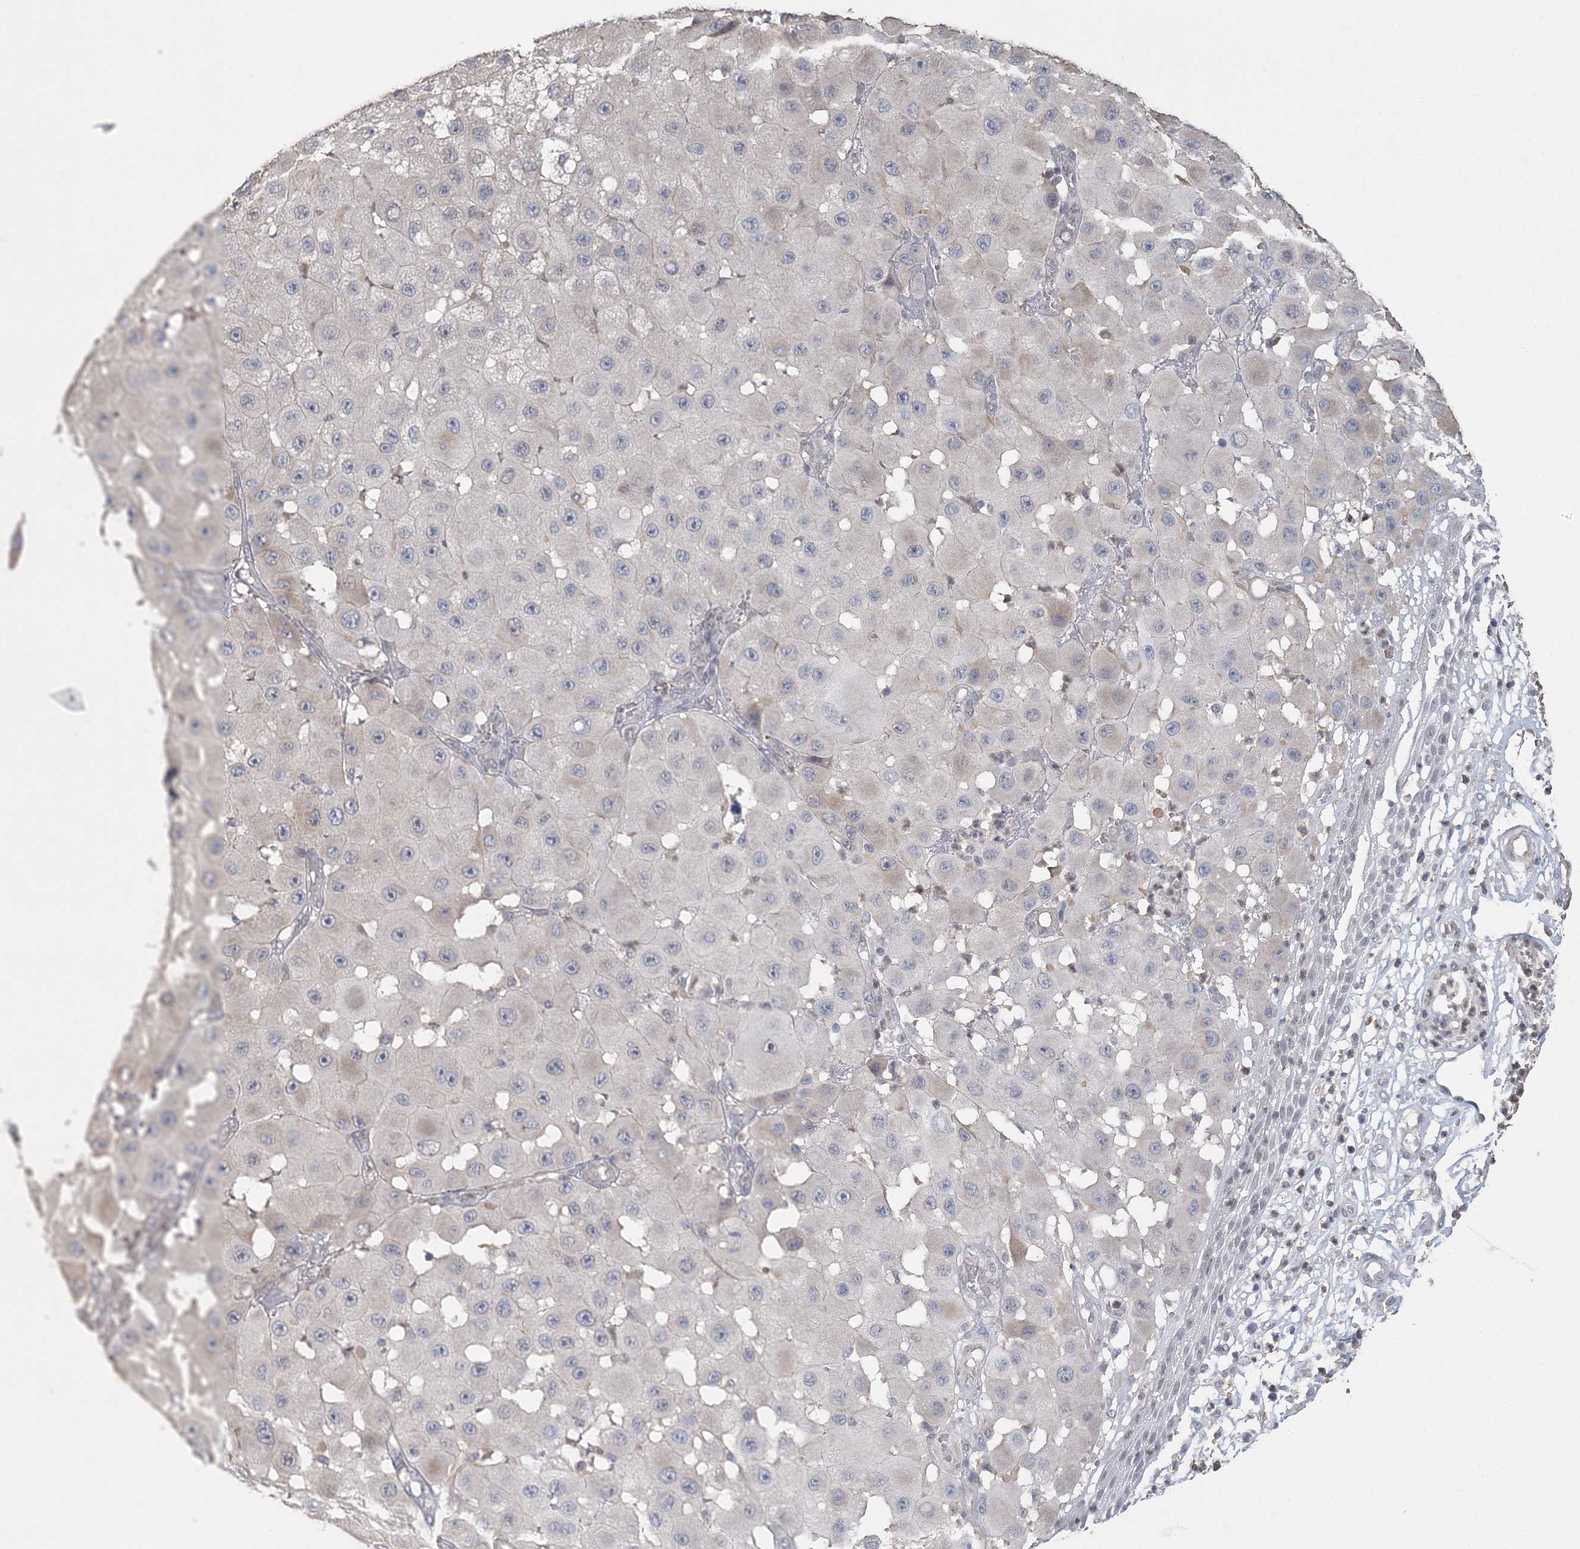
{"staining": {"intensity": "negative", "quantity": "none", "location": "none"}, "tissue": "melanoma", "cell_type": "Tumor cells", "image_type": "cancer", "snomed": [{"axis": "morphology", "description": "Malignant melanoma, NOS"}, {"axis": "topography", "description": "Skin"}], "caption": "This is an immunohistochemistry micrograph of melanoma. There is no positivity in tumor cells.", "gene": "UIMC1", "patient": {"sex": "female", "age": 81}}